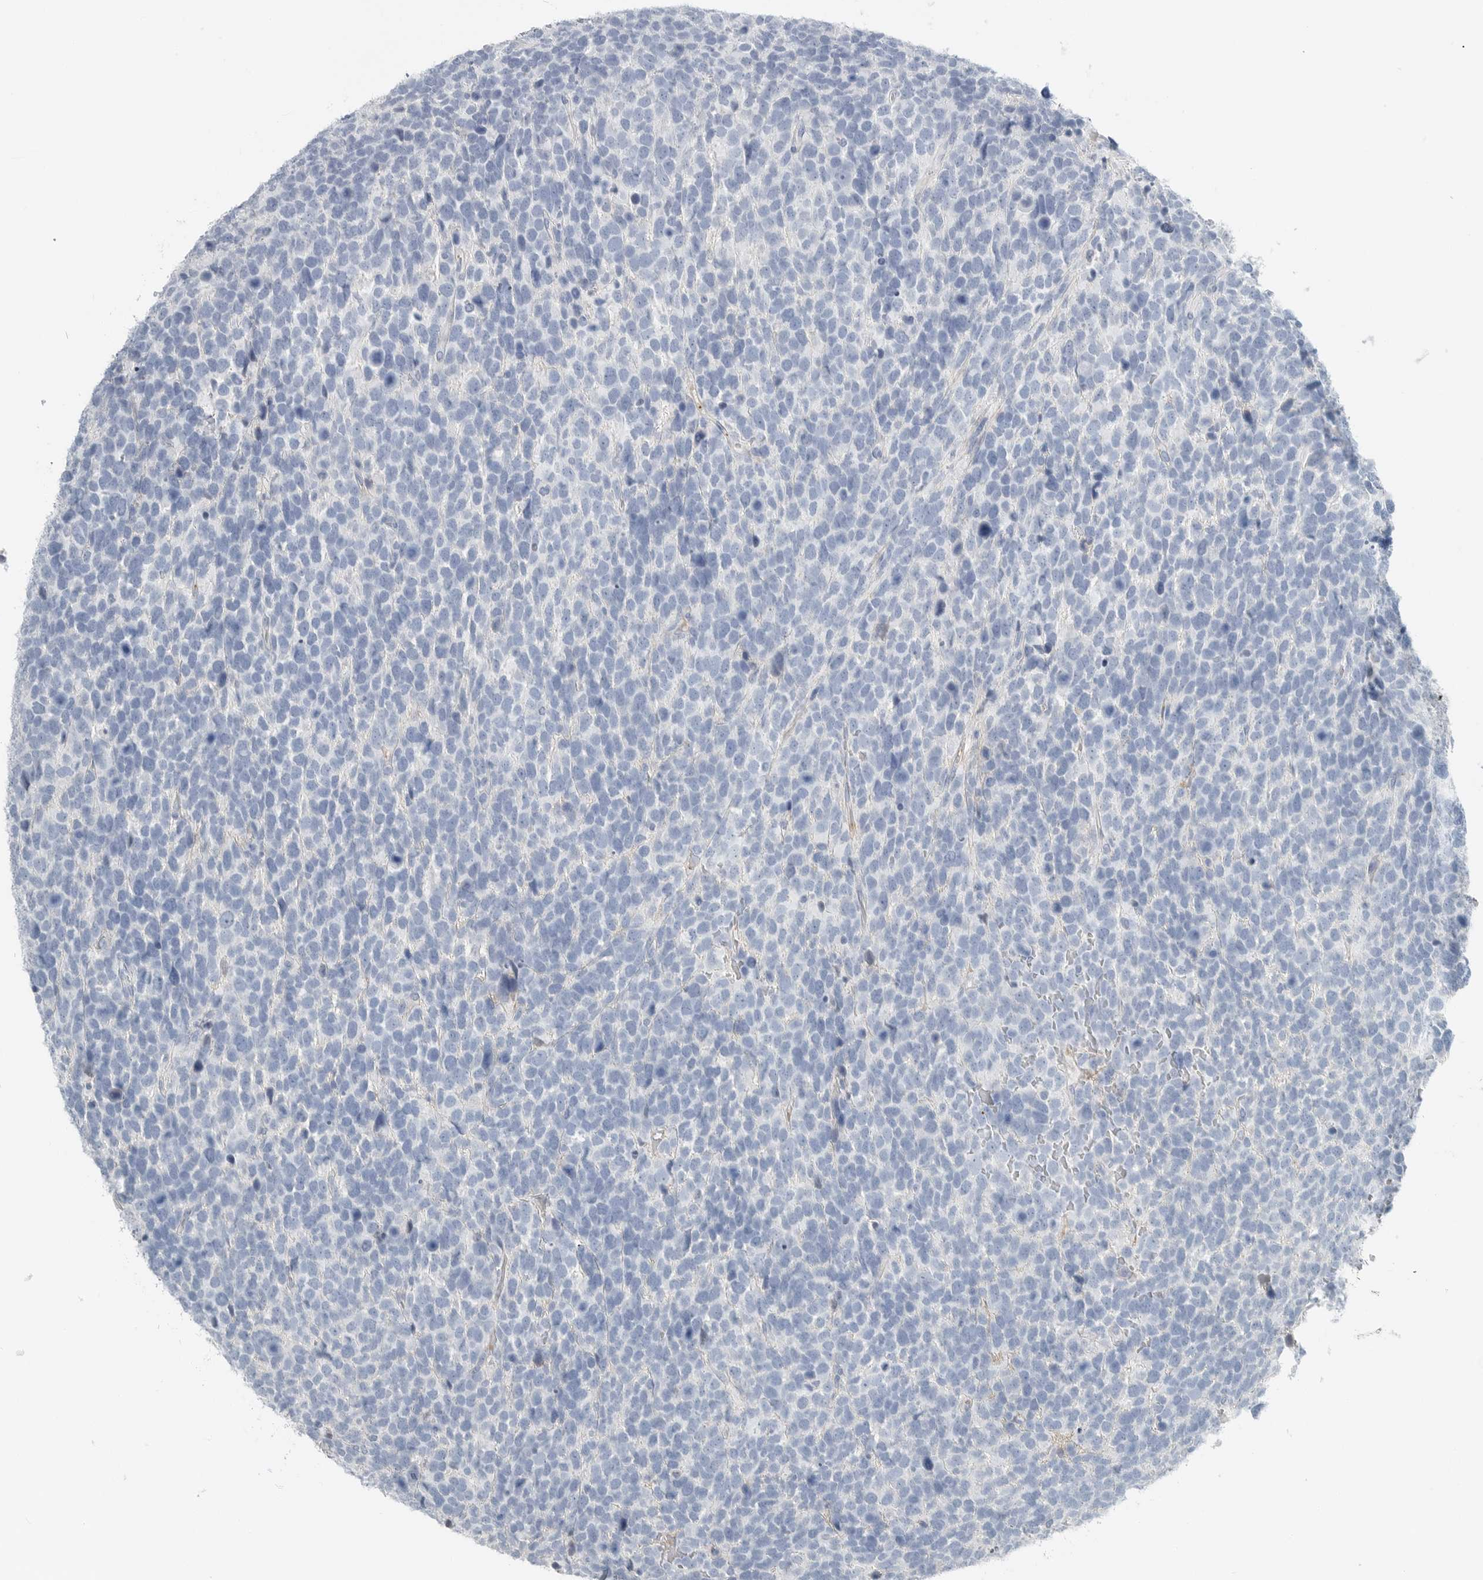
{"staining": {"intensity": "negative", "quantity": "none", "location": "none"}, "tissue": "urothelial cancer", "cell_type": "Tumor cells", "image_type": "cancer", "snomed": [{"axis": "morphology", "description": "Urothelial carcinoma, High grade"}, {"axis": "topography", "description": "Urinary bladder"}], "caption": "Tumor cells show no significant protein staining in urothelial cancer.", "gene": "SERPINB7", "patient": {"sex": "female", "age": 82}}